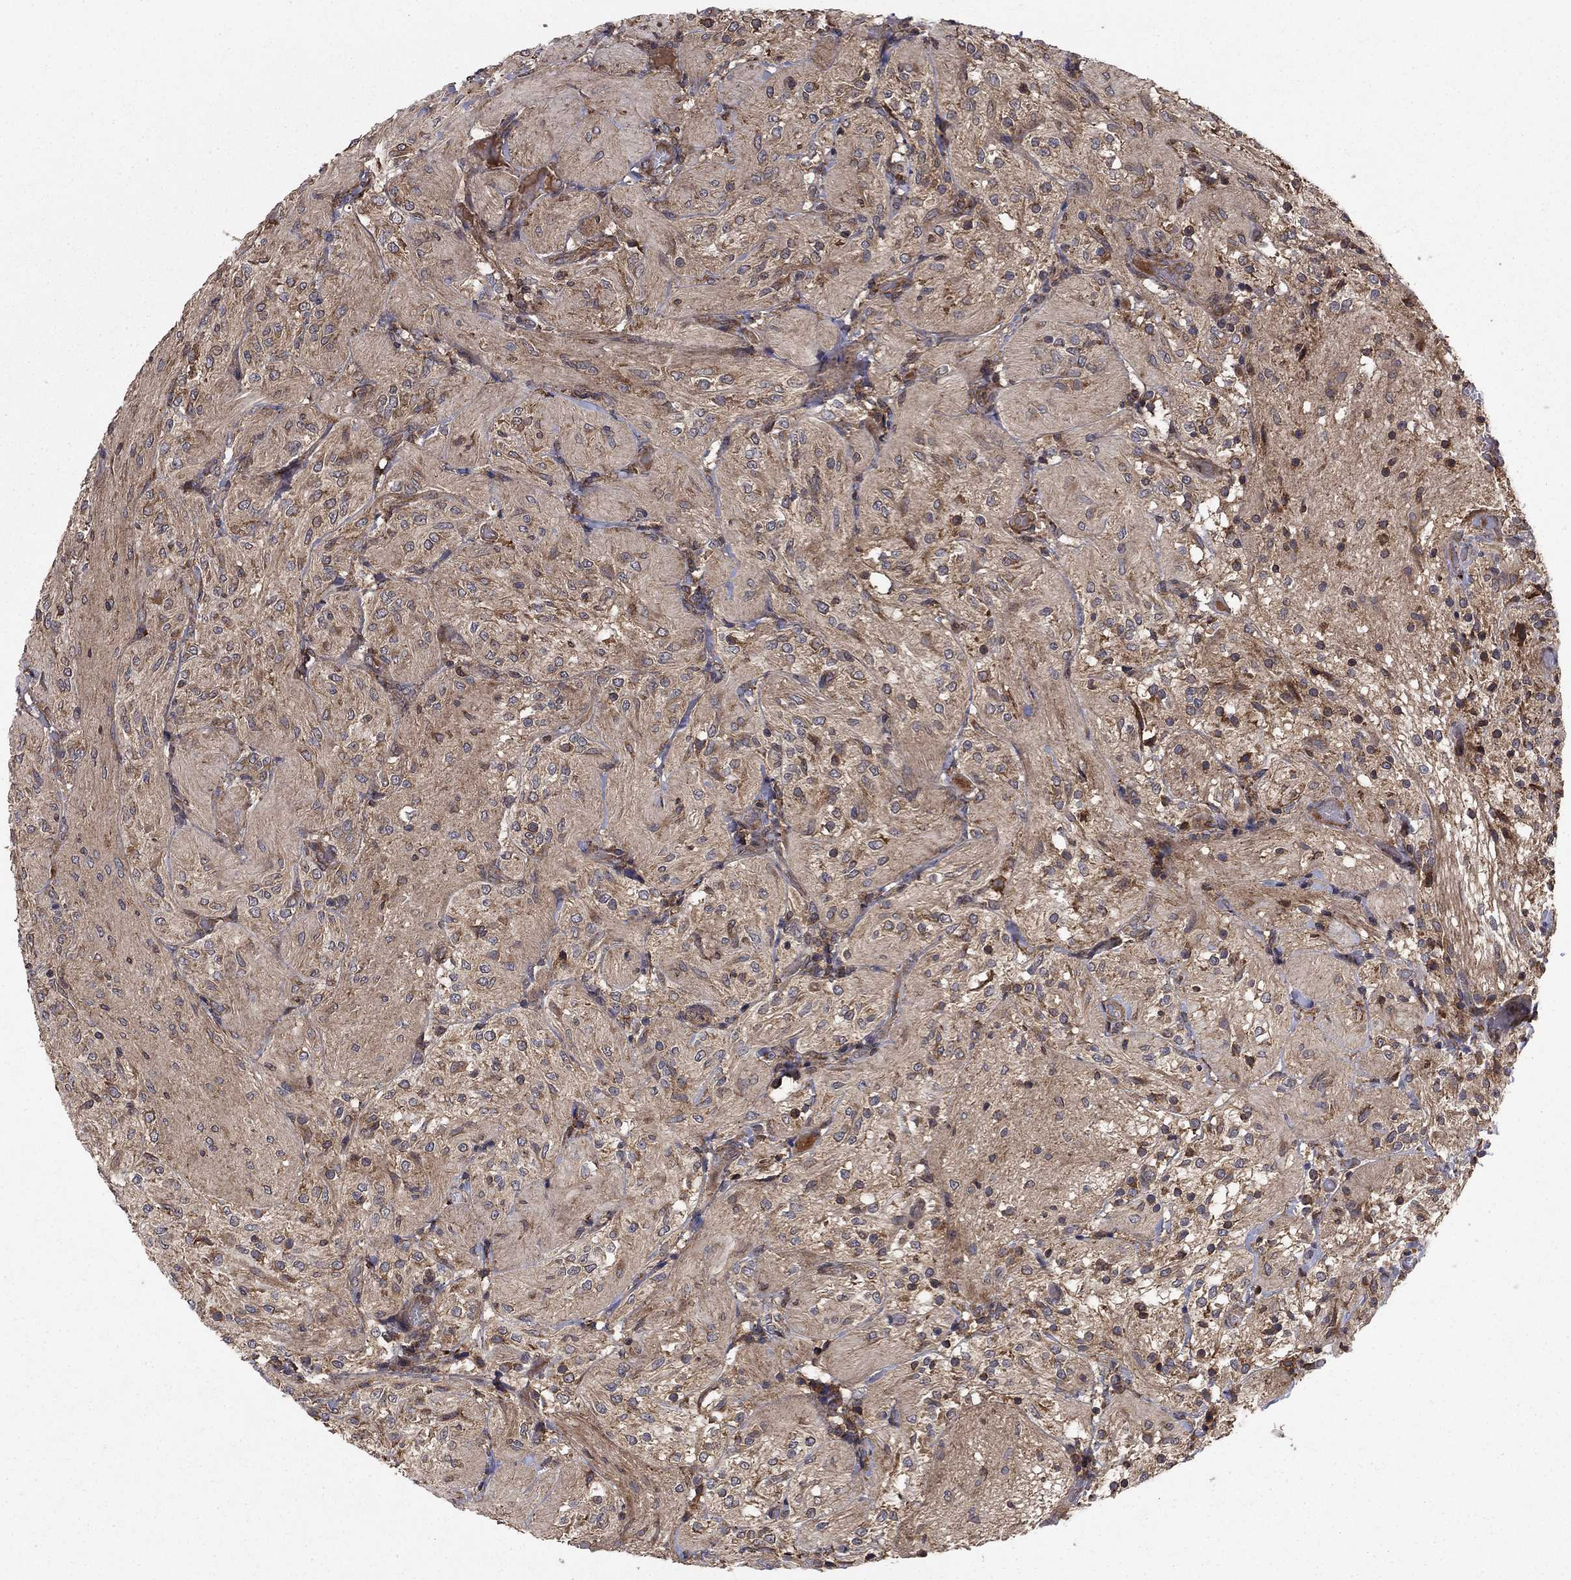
{"staining": {"intensity": "moderate", "quantity": "<25%", "location": "cytoplasmic/membranous"}, "tissue": "glioma", "cell_type": "Tumor cells", "image_type": "cancer", "snomed": [{"axis": "morphology", "description": "Glioma, malignant, Low grade"}, {"axis": "topography", "description": "Brain"}], "caption": "Glioma stained with a brown dye shows moderate cytoplasmic/membranous positive positivity in about <25% of tumor cells.", "gene": "BABAM2", "patient": {"sex": "male", "age": 3}}